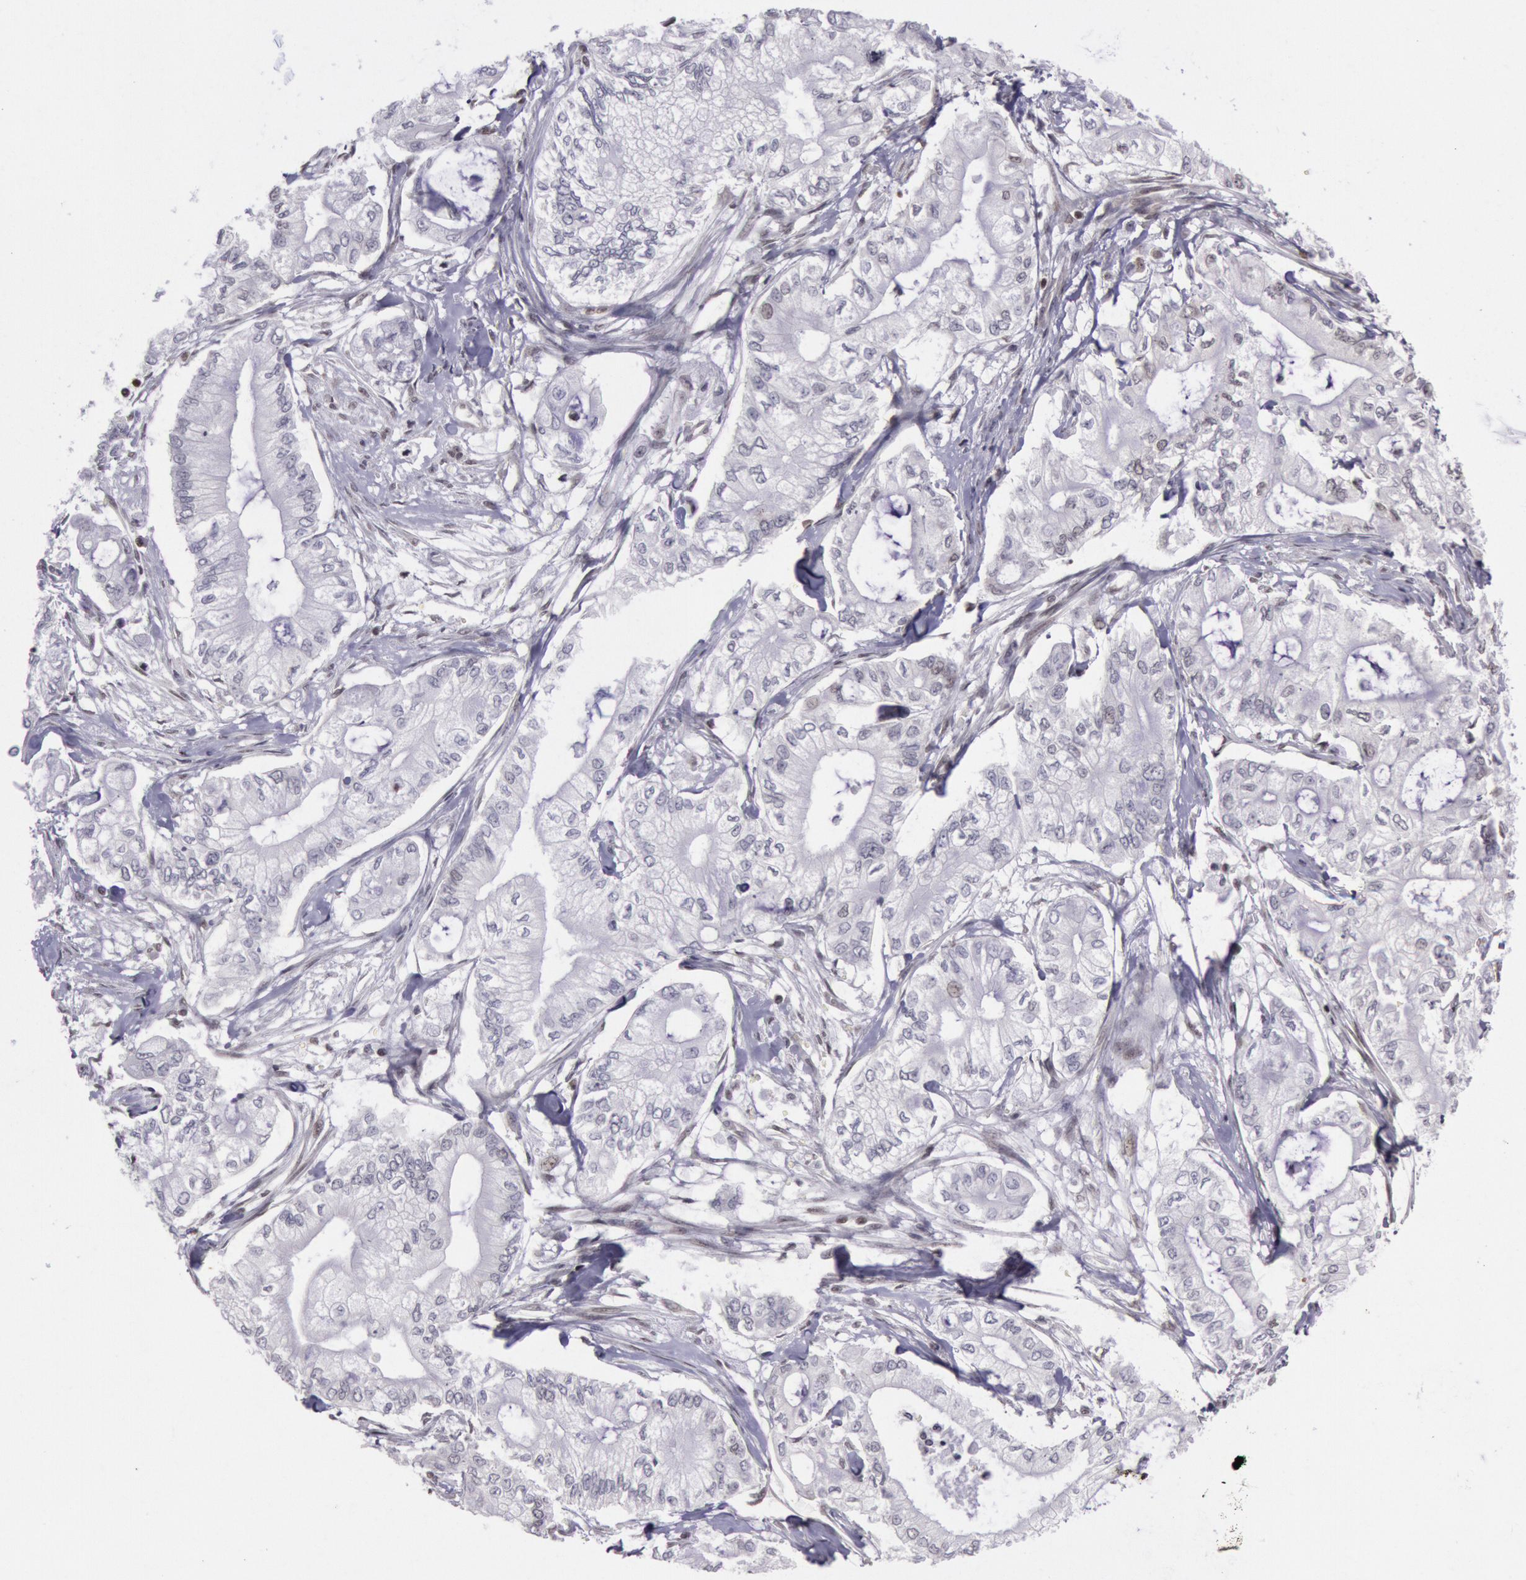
{"staining": {"intensity": "negative", "quantity": "none", "location": "none"}, "tissue": "pancreatic cancer", "cell_type": "Tumor cells", "image_type": "cancer", "snomed": [{"axis": "morphology", "description": "Adenocarcinoma, NOS"}, {"axis": "topography", "description": "Pancreas"}], "caption": "Immunohistochemistry (IHC) micrograph of neoplastic tissue: pancreatic cancer stained with DAB exhibits no significant protein staining in tumor cells.", "gene": "NKAP", "patient": {"sex": "male", "age": 79}}